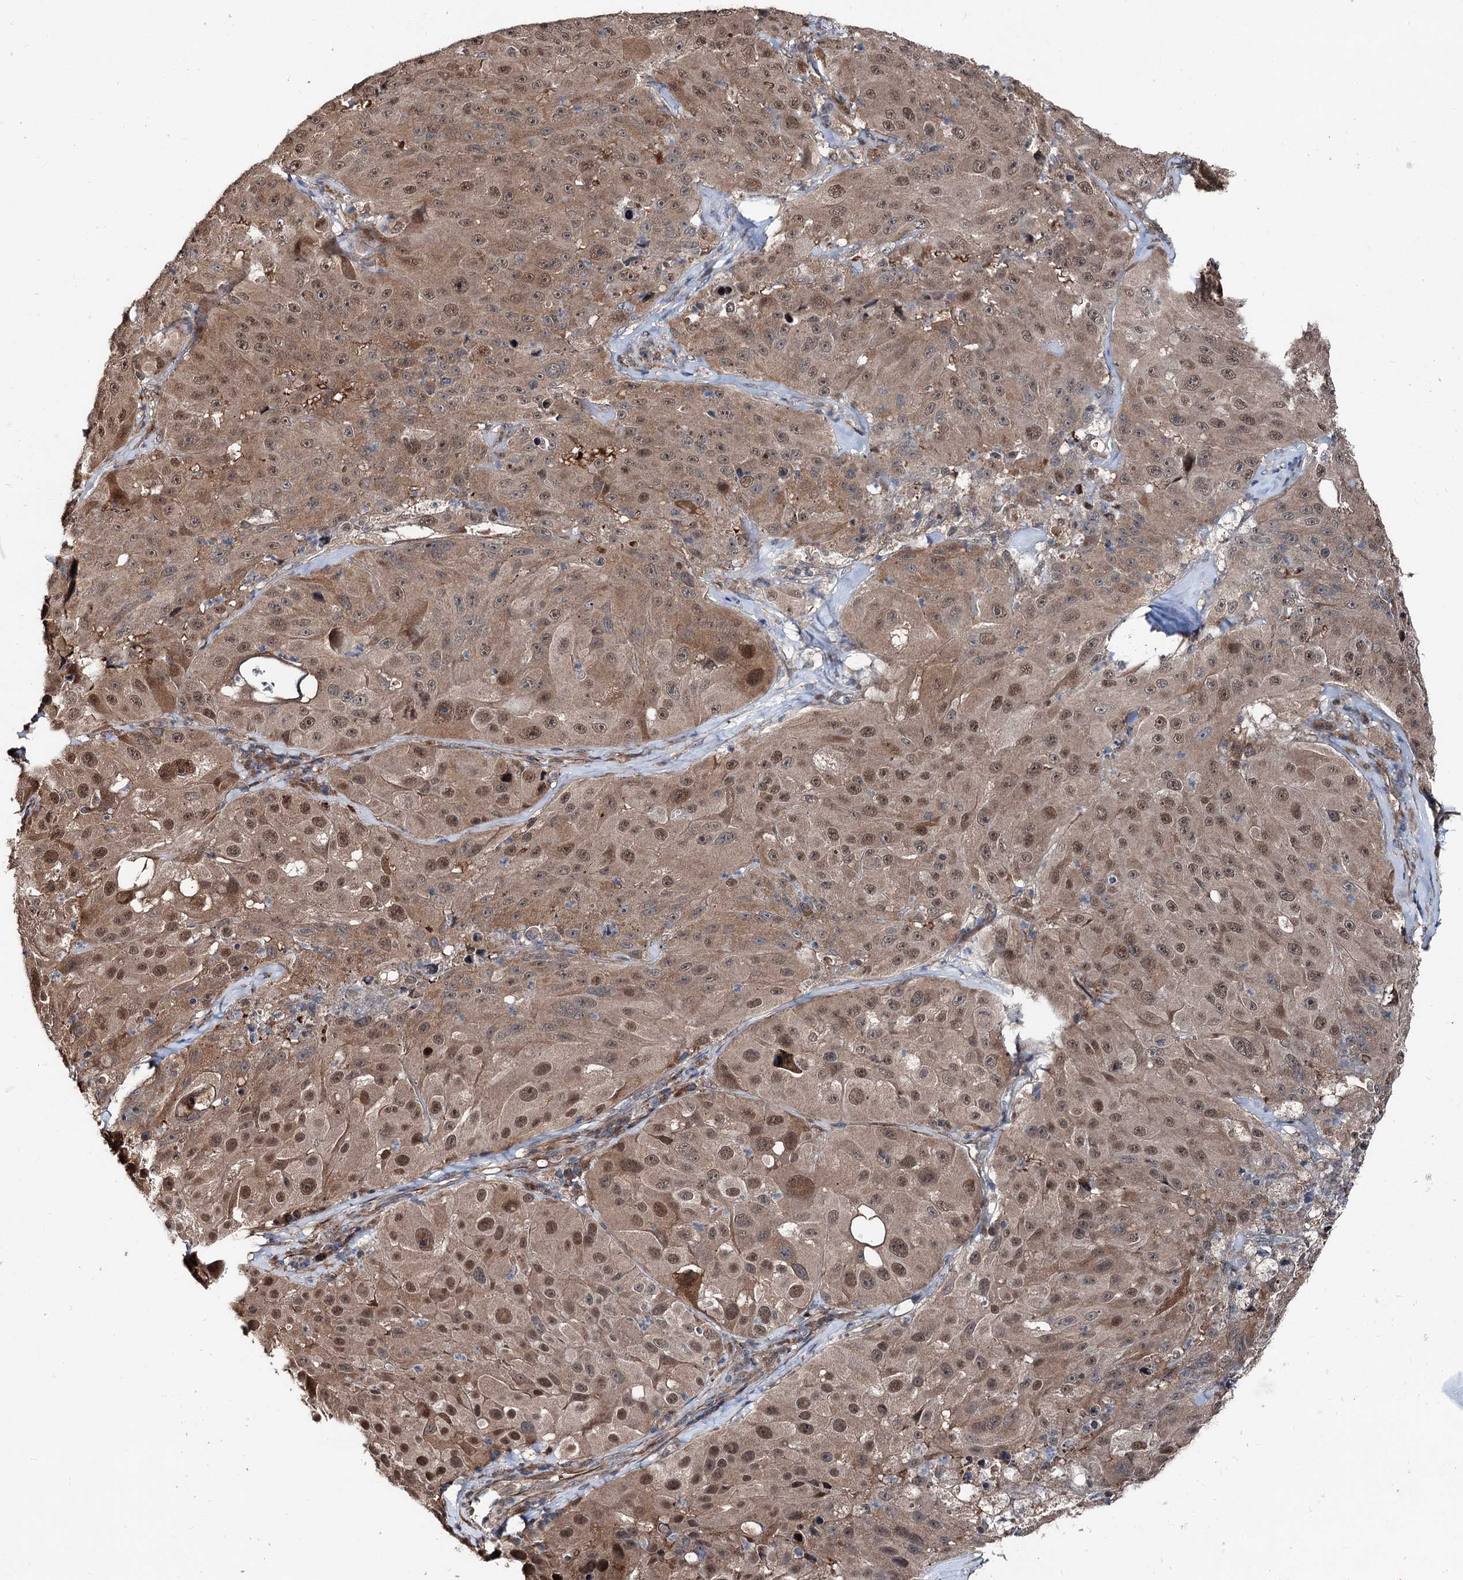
{"staining": {"intensity": "moderate", "quantity": ">75%", "location": "cytoplasmic/membranous,nuclear"}, "tissue": "melanoma", "cell_type": "Tumor cells", "image_type": "cancer", "snomed": [{"axis": "morphology", "description": "Malignant melanoma, Metastatic site"}, {"axis": "topography", "description": "Lymph node"}], "caption": "Immunohistochemistry of malignant melanoma (metastatic site) displays medium levels of moderate cytoplasmic/membranous and nuclear staining in about >75% of tumor cells.", "gene": "PSMD13", "patient": {"sex": "male", "age": 62}}